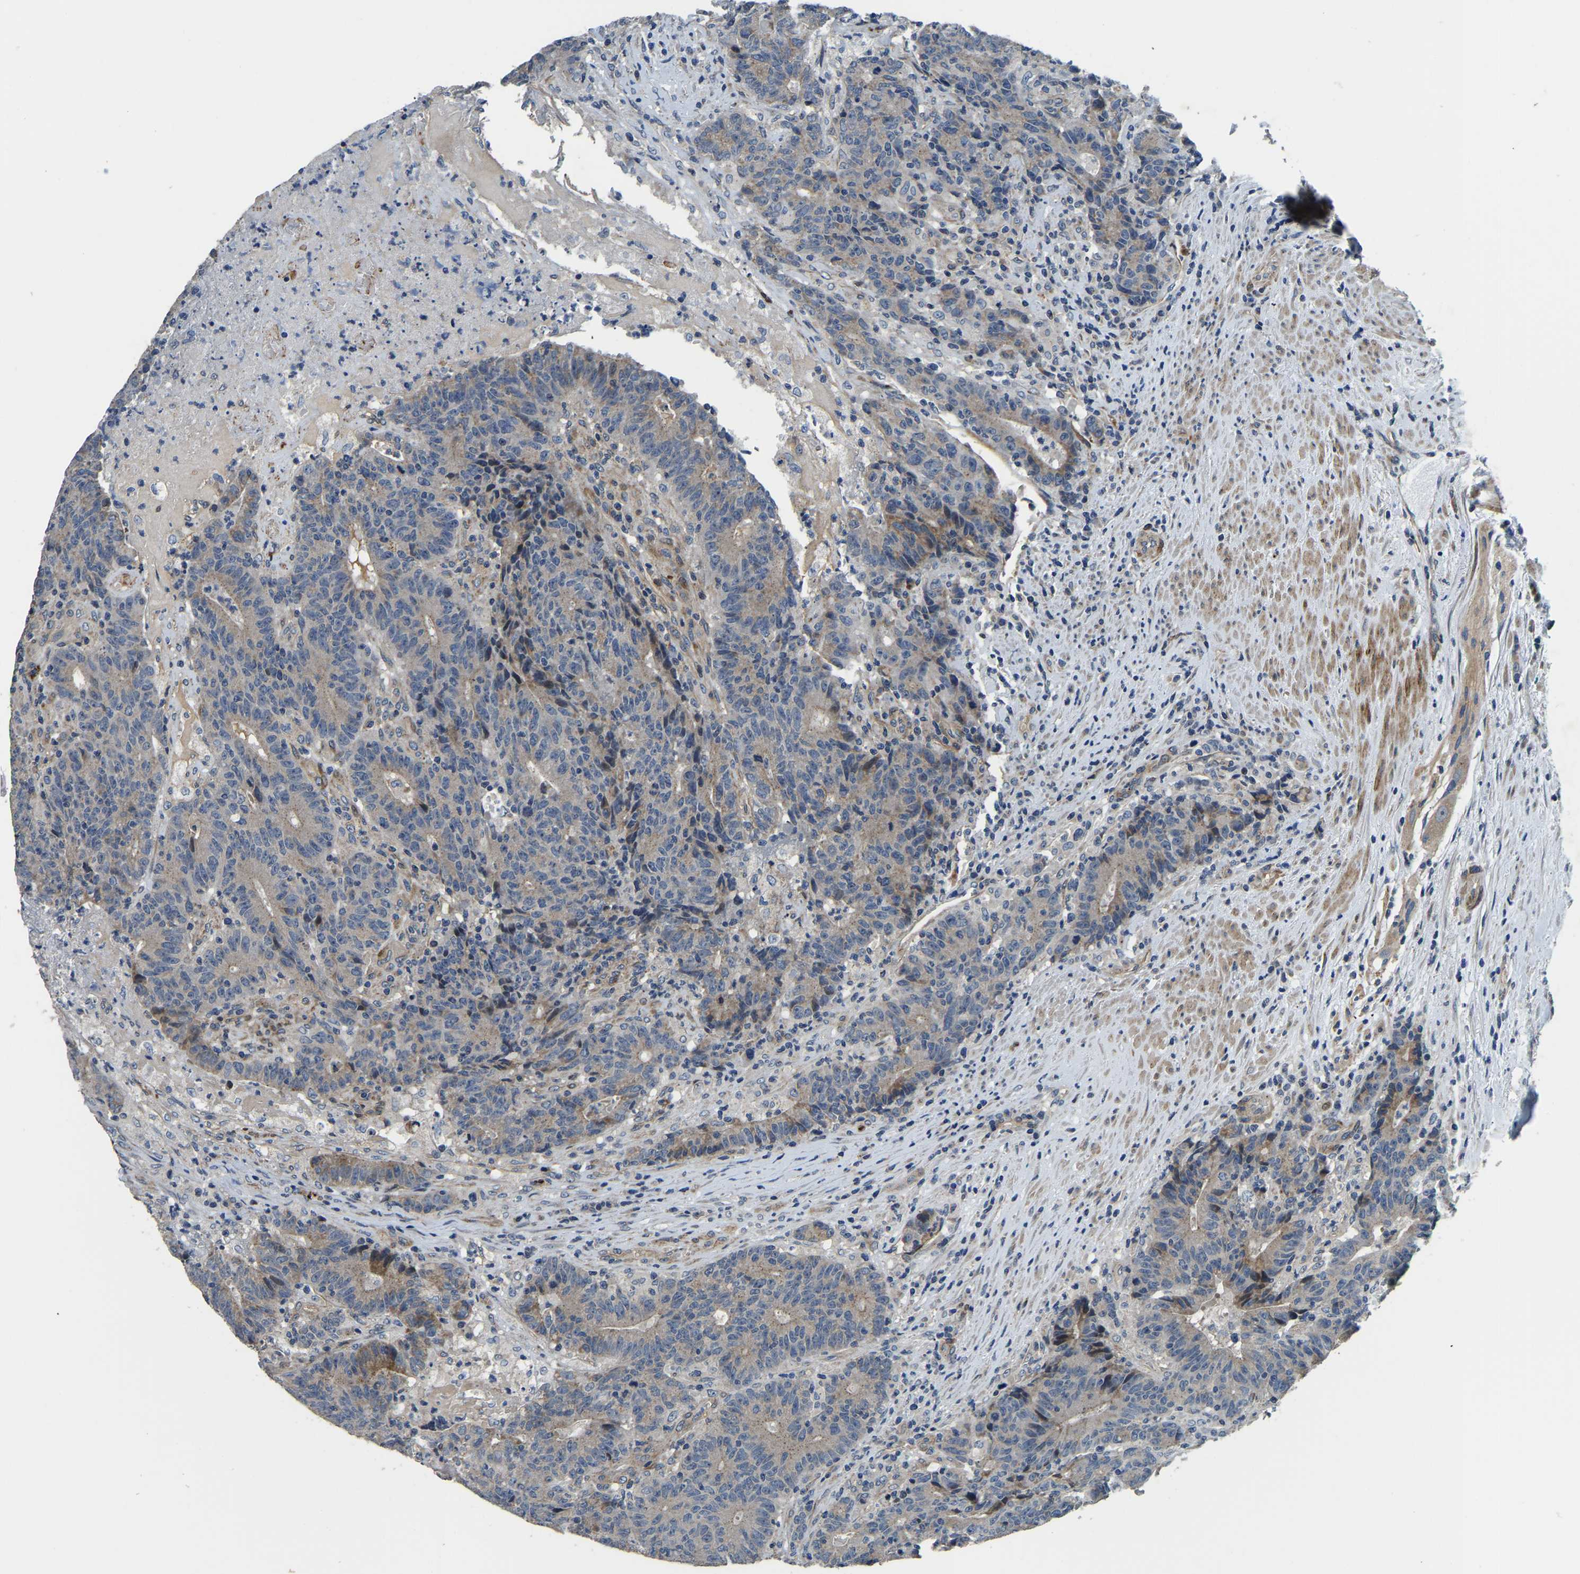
{"staining": {"intensity": "moderate", "quantity": "<25%", "location": "cytoplasmic/membranous"}, "tissue": "colorectal cancer", "cell_type": "Tumor cells", "image_type": "cancer", "snomed": [{"axis": "morphology", "description": "Normal tissue, NOS"}, {"axis": "morphology", "description": "Adenocarcinoma, NOS"}, {"axis": "topography", "description": "Colon"}], "caption": "Immunohistochemistry of colorectal adenocarcinoma exhibits low levels of moderate cytoplasmic/membranous positivity in approximately <25% of tumor cells. (brown staining indicates protein expression, while blue staining denotes nuclei).", "gene": "RNF39", "patient": {"sex": "female", "age": 75}}